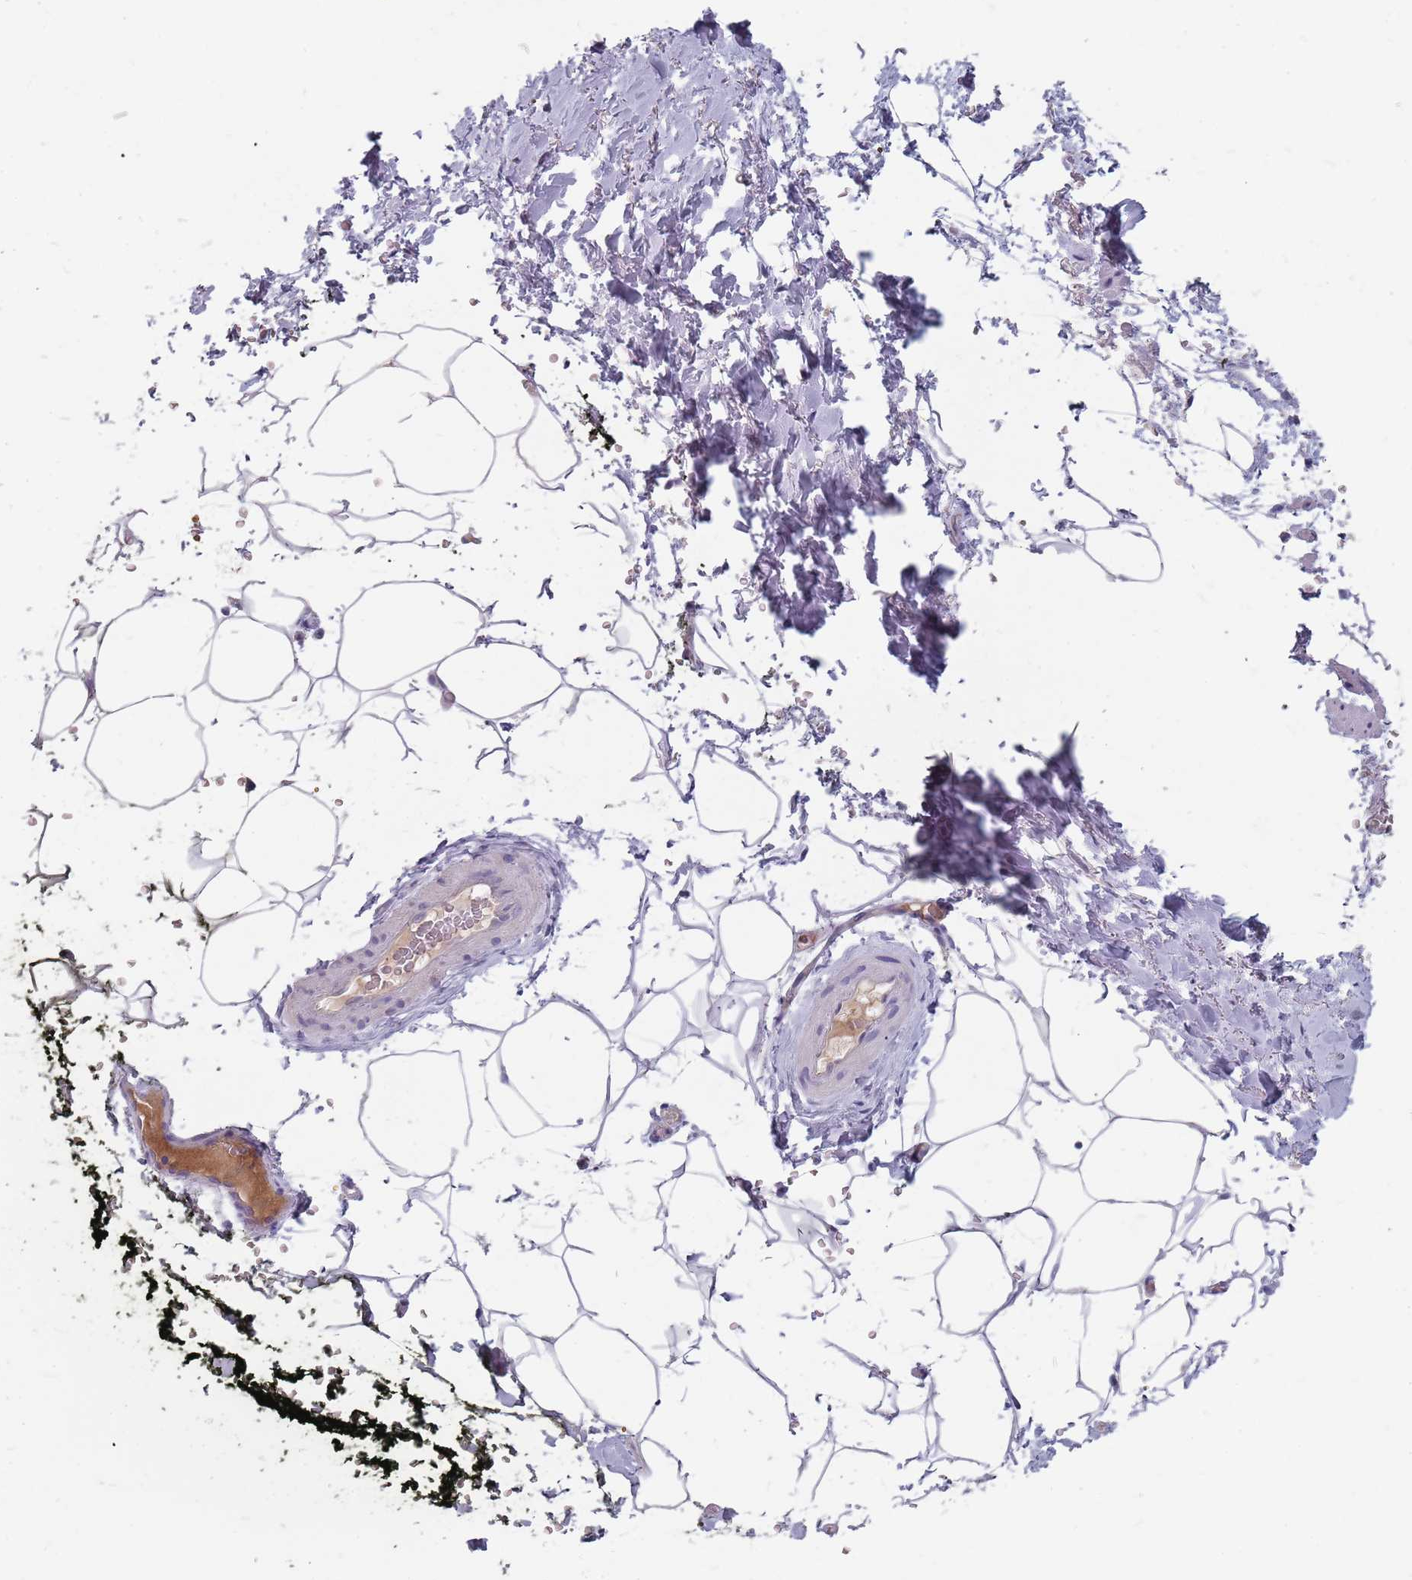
{"staining": {"intensity": "negative", "quantity": "none", "location": "none"}, "tissue": "adipose tissue", "cell_type": "Adipocytes", "image_type": "normal", "snomed": [{"axis": "morphology", "description": "Normal tissue, NOS"}, {"axis": "morphology", "description": "Adenocarcinoma, Low grade"}, {"axis": "topography", "description": "Prostate"}, {"axis": "topography", "description": "Peripheral nerve tissue"}], "caption": "Immunohistochemistry (IHC) photomicrograph of normal adipose tissue: human adipose tissue stained with DAB shows no significant protein positivity in adipocytes.", "gene": "CMTR2", "patient": {"sex": "male", "age": 63}}